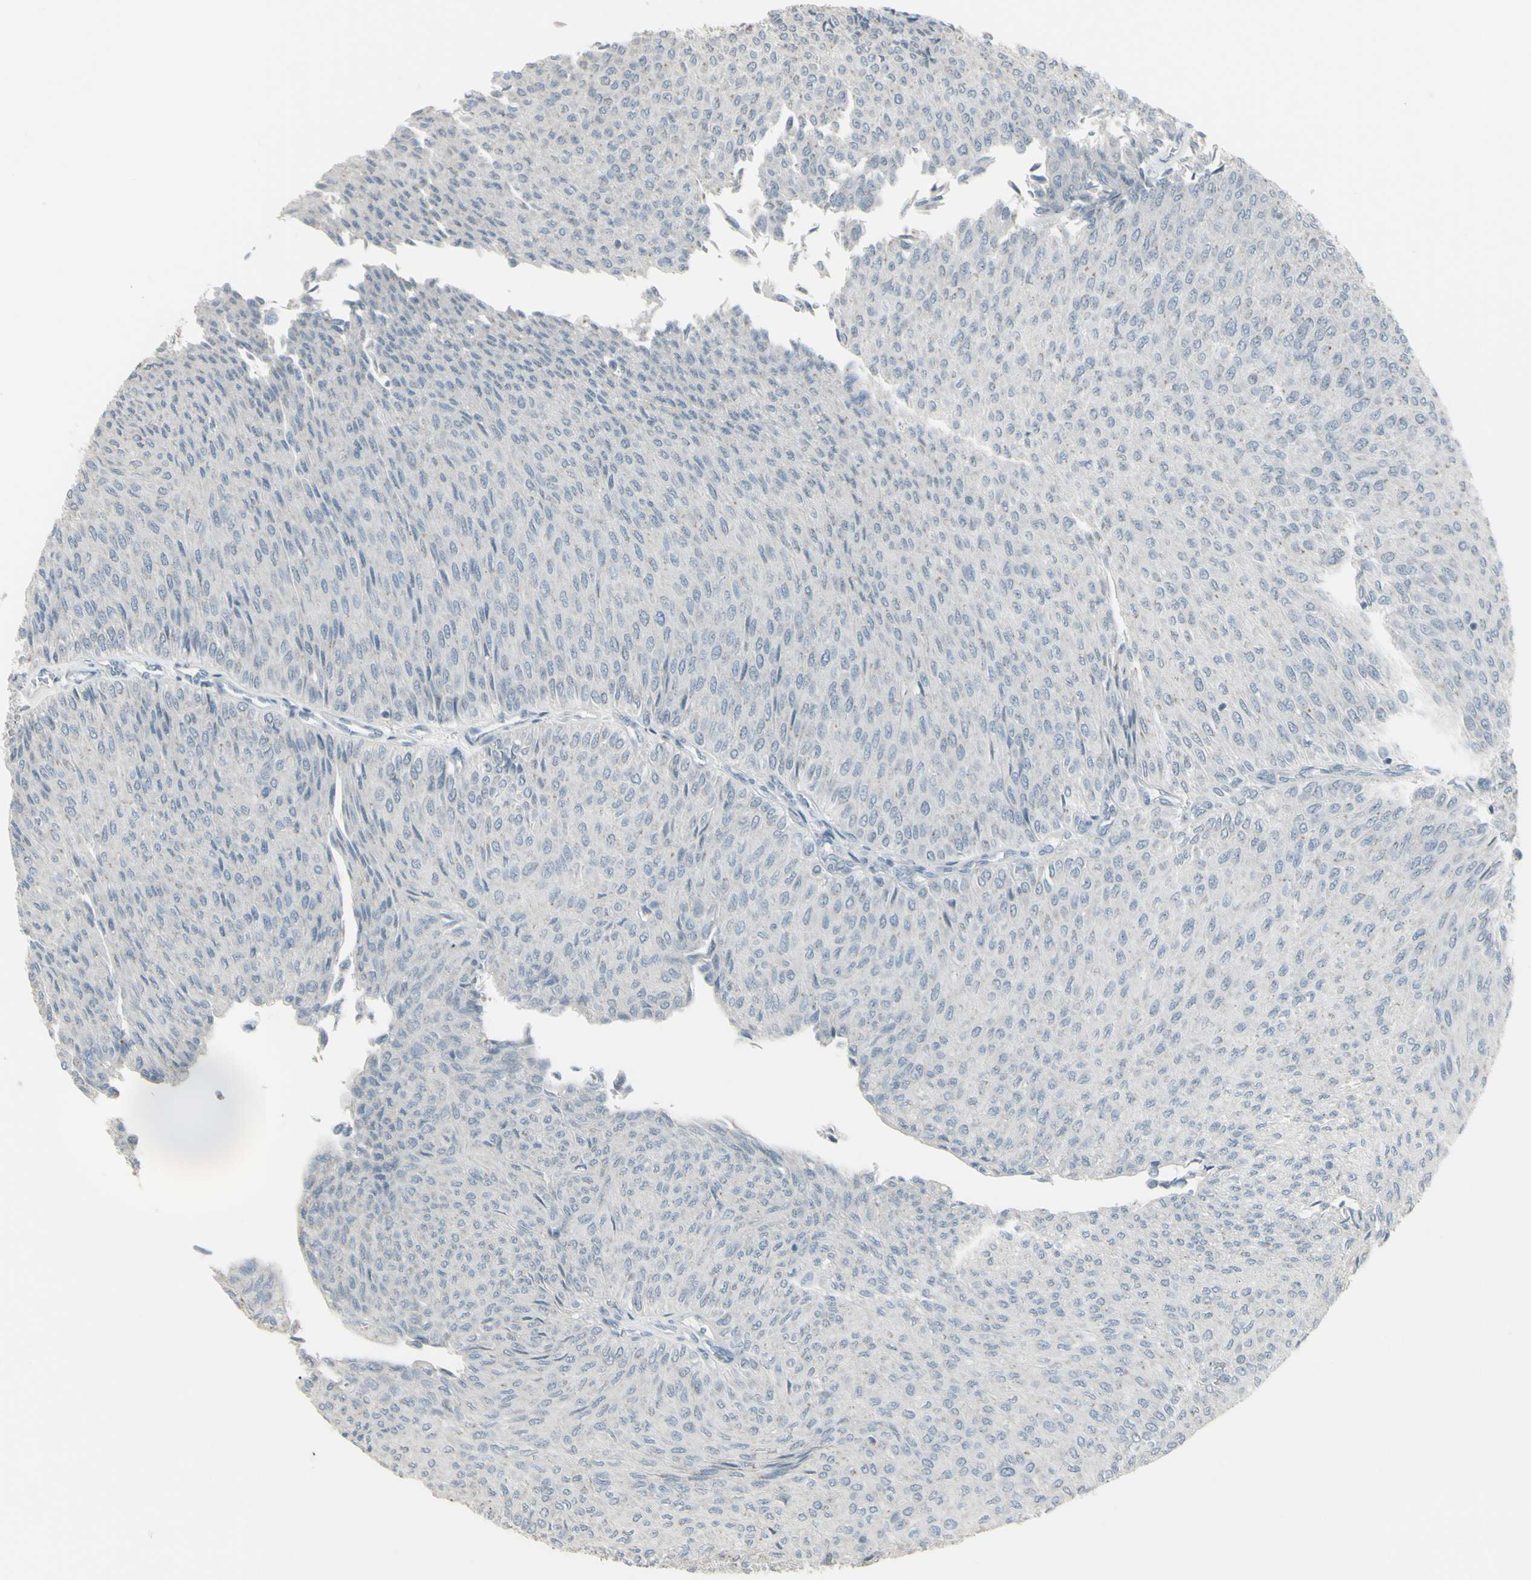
{"staining": {"intensity": "negative", "quantity": "none", "location": "none"}, "tissue": "urothelial cancer", "cell_type": "Tumor cells", "image_type": "cancer", "snomed": [{"axis": "morphology", "description": "Urothelial carcinoma, Low grade"}, {"axis": "topography", "description": "Urinary bladder"}], "caption": "DAB (3,3'-diaminobenzidine) immunohistochemical staining of human urothelial cancer demonstrates no significant positivity in tumor cells.", "gene": "CD79B", "patient": {"sex": "male", "age": 78}}